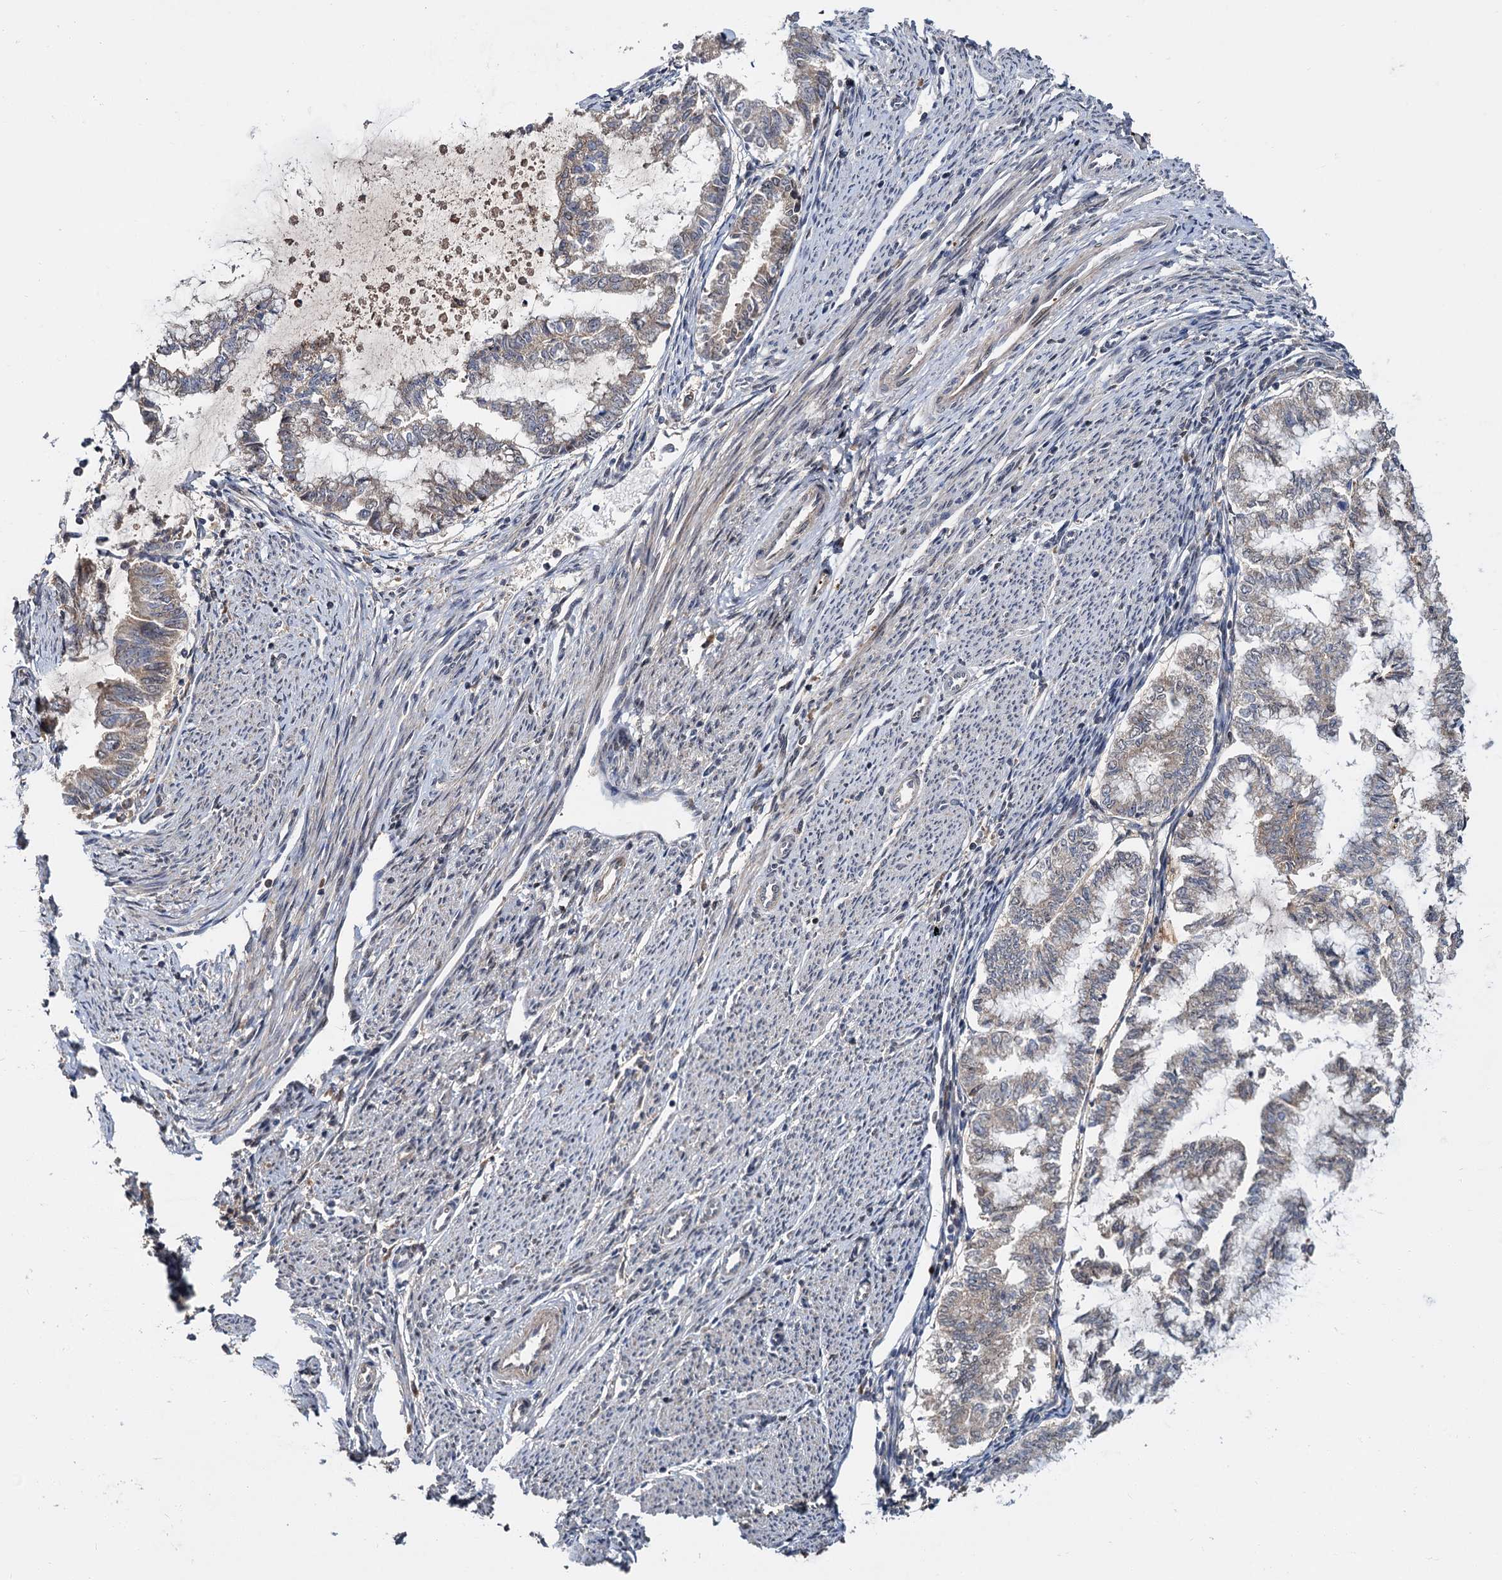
{"staining": {"intensity": "weak", "quantity": "25%-75%", "location": "cytoplasmic/membranous"}, "tissue": "endometrial cancer", "cell_type": "Tumor cells", "image_type": "cancer", "snomed": [{"axis": "morphology", "description": "Adenocarcinoma, NOS"}, {"axis": "topography", "description": "Endometrium"}], "caption": "Immunohistochemistry (DAB) staining of endometrial adenocarcinoma shows weak cytoplasmic/membranous protein expression in about 25%-75% of tumor cells.", "gene": "MBD6", "patient": {"sex": "female", "age": 79}}